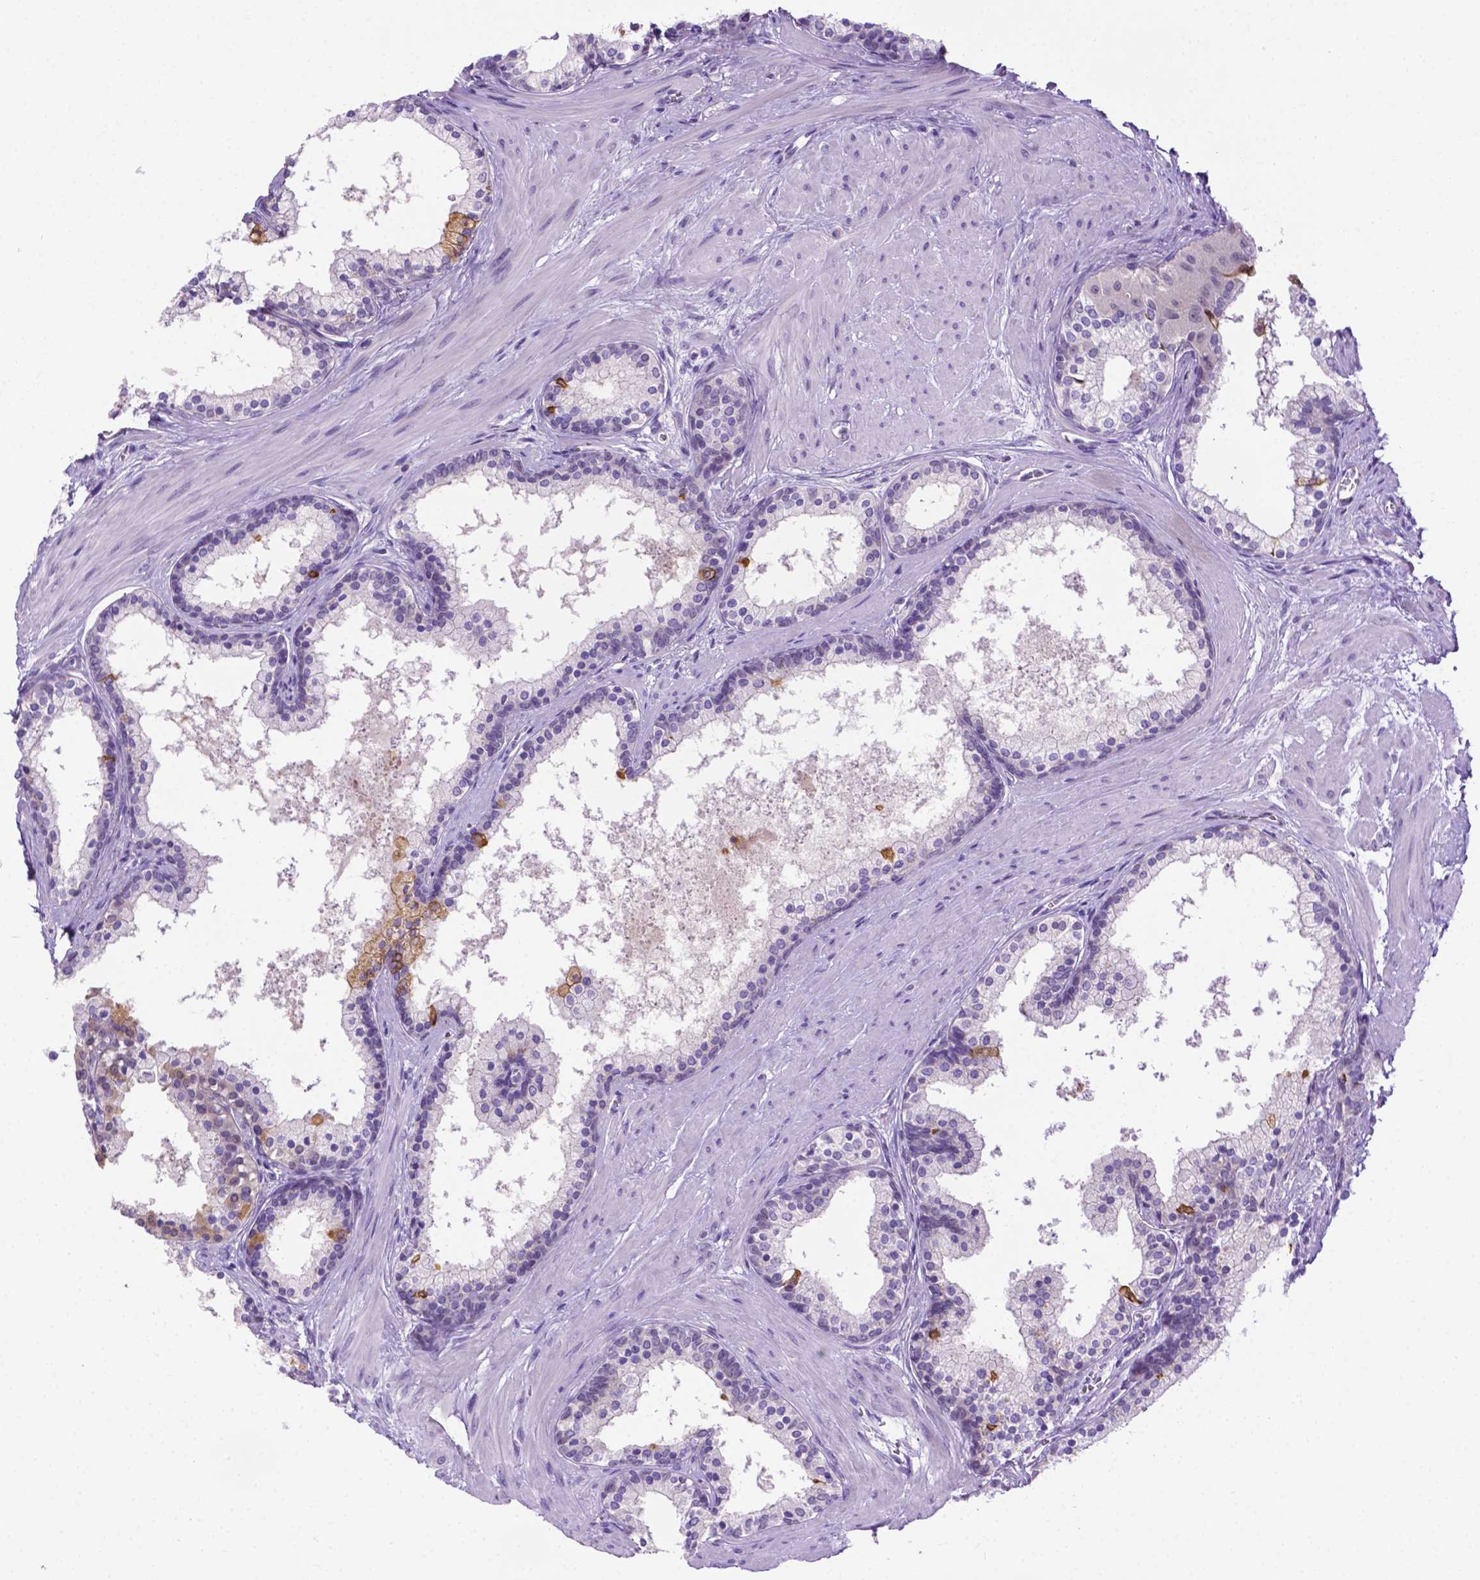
{"staining": {"intensity": "moderate", "quantity": "<25%", "location": "cytoplasmic/membranous"}, "tissue": "prostate", "cell_type": "Glandular cells", "image_type": "normal", "snomed": [{"axis": "morphology", "description": "Normal tissue, NOS"}, {"axis": "topography", "description": "Prostate"}], "caption": "IHC histopathology image of benign prostate: human prostate stained using immunohistochemistry demonstrates low levels of moderate protein expression localized specifically in the cytoplasmic/membranous of glandular cells, appearing as a cytoplasmic/membranous brown color.", "gene": "MMP27", "patient": {"sex": "male", "age": 61}}